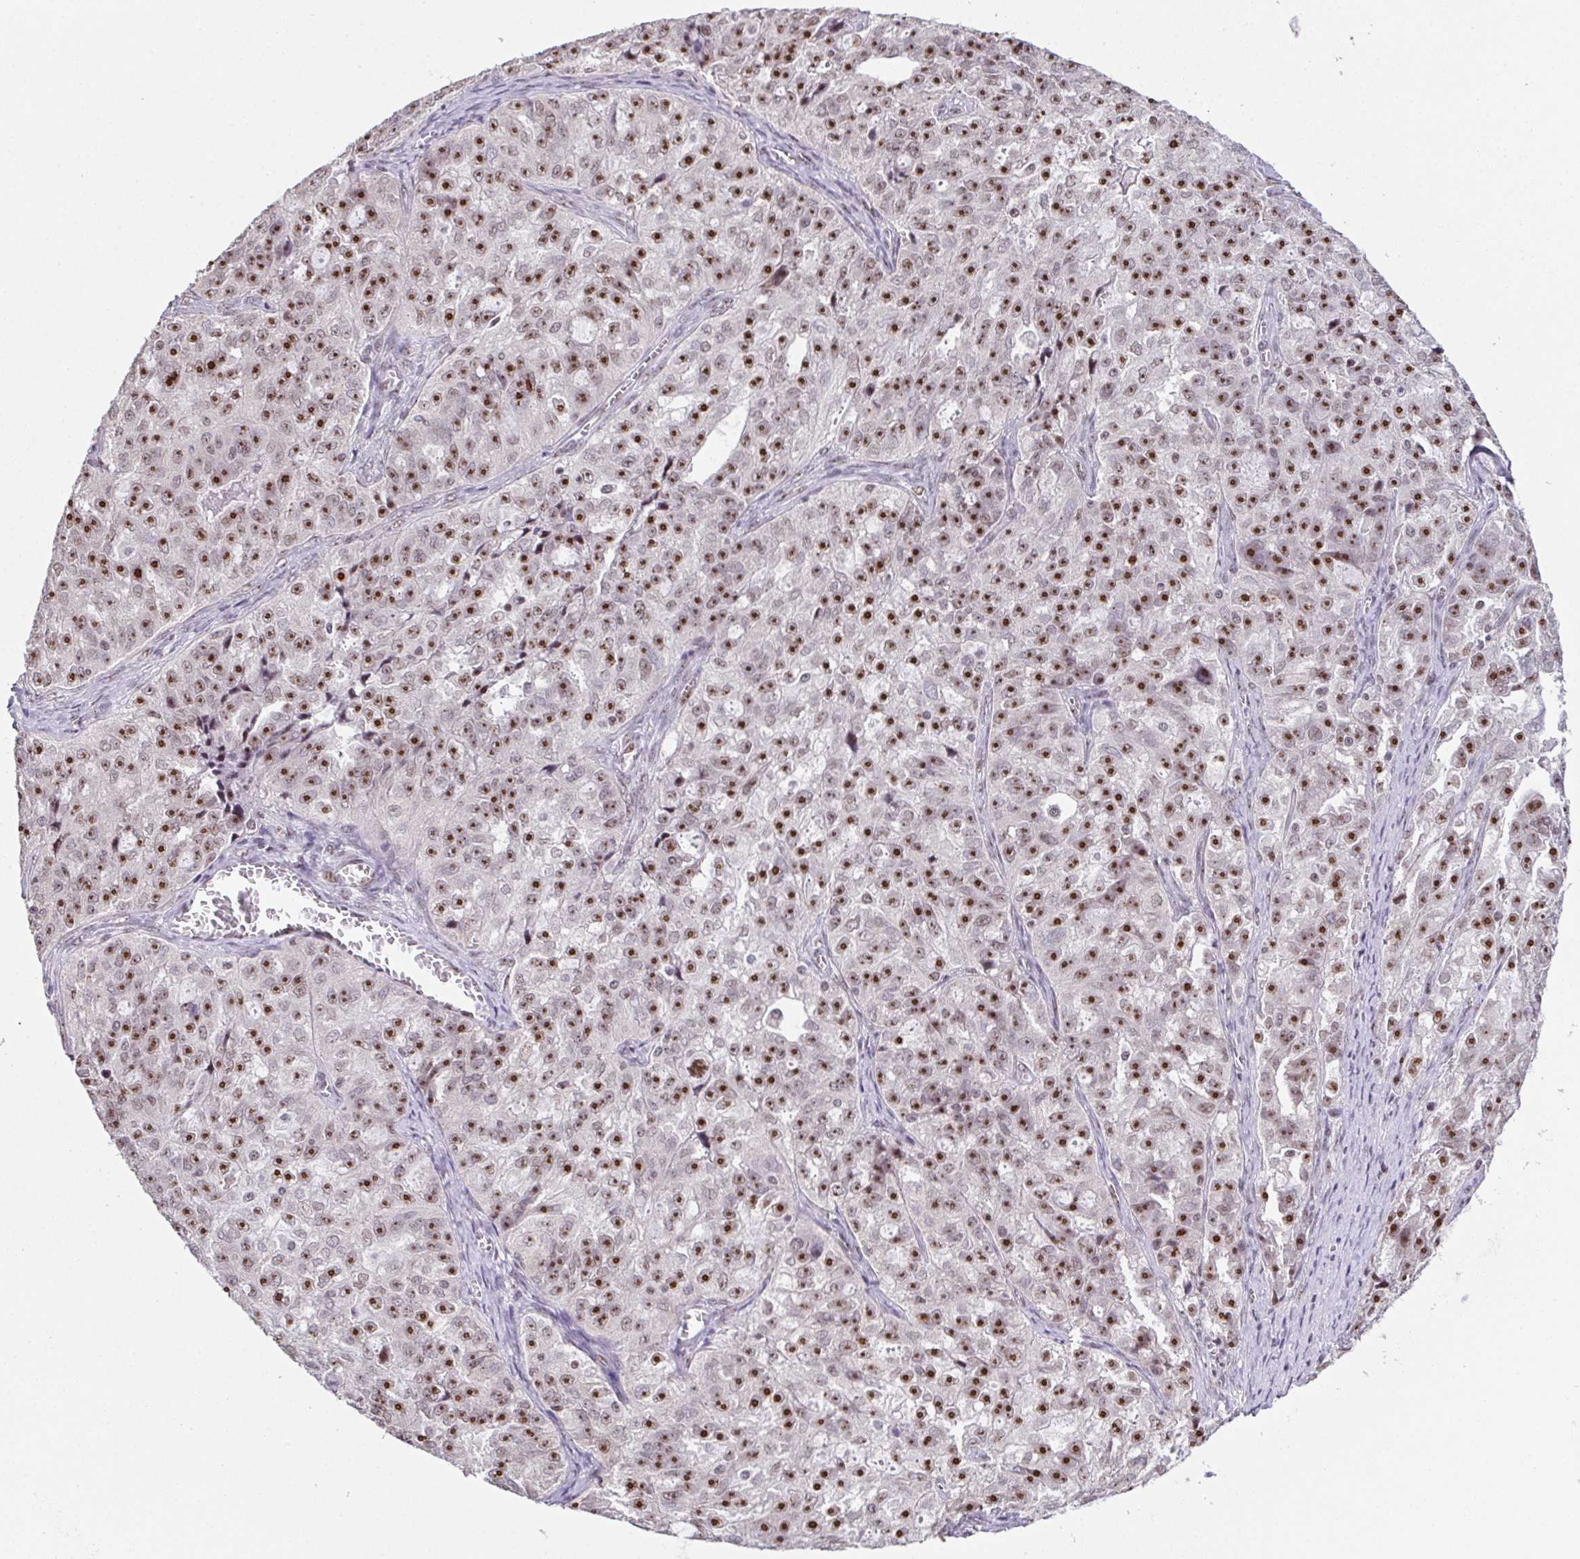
{"staining": {"intensity": "strong", "quantity": ">75%", "location": "nuclear"}, "tissue": "ovarian cancer", "cell_type": "Tumor cells", "image_type": "cancer", "snomed": [{"axis": "morphology", "description": "Cystadenocarcinoma, serous, NOS"}, {"axis": "topography", "description": "Ovary"}], "caption": "DAB (3,3'-diaminobenzidine) immunohistochemical staining of human ovarian cancer exhibits strong nuclear protein staining in about >75% of tumor cells.", "gene": "ZNF800", "patient": {"sex": "female", "age": 51}}